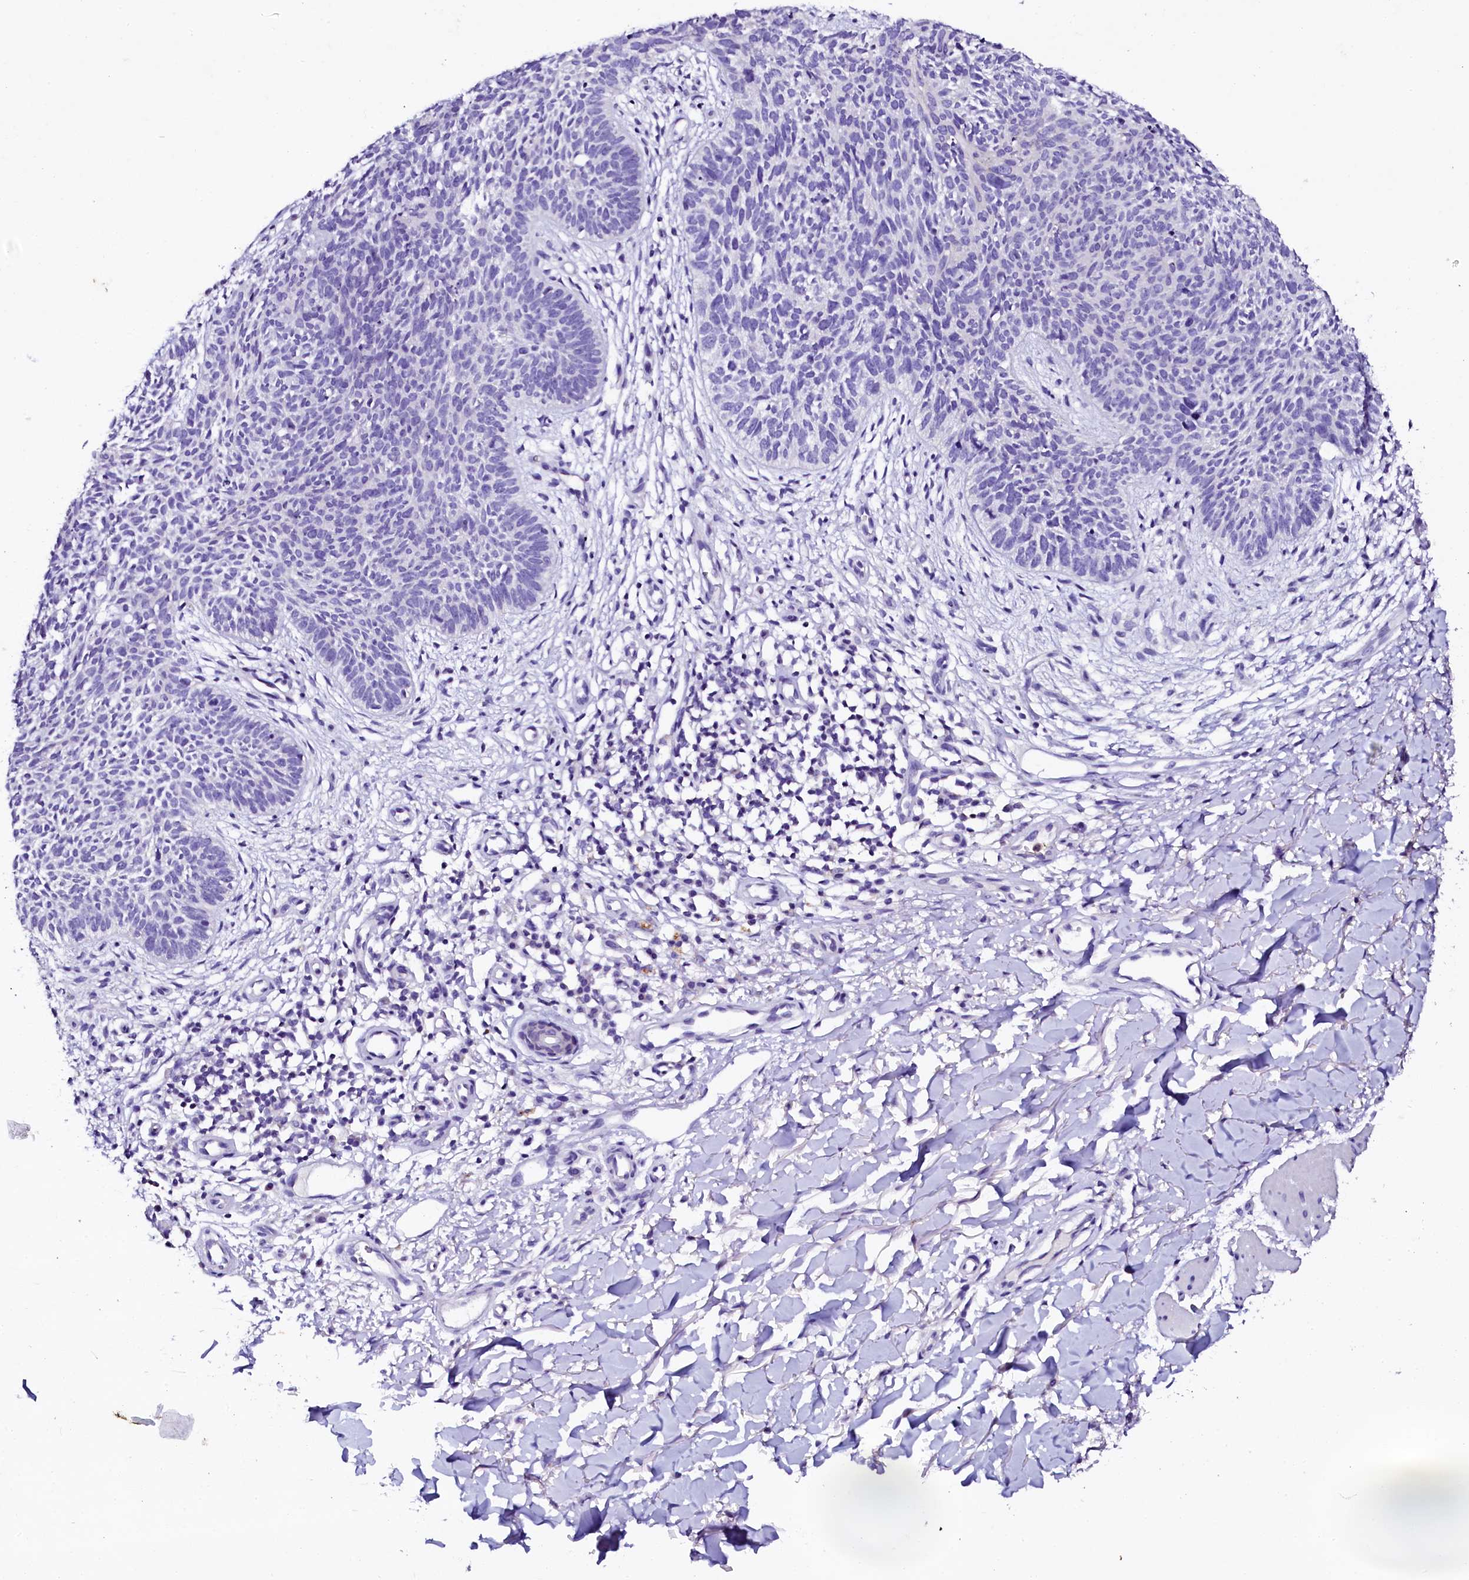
{"staining": {"intensity": "negative", "quantity": "none", "location": "none"}, "tissue": "skin cancer", "cell_type": "Tumor cells", "image_type": "cancer", "snomed": [{"axis": "morphology", "description": "Basal cell carcinoma"}, {"axis": "topography", "description": "Skin"}], "caption": "IHC photomicrograph of human basal cell carcinoma (skin) stained for a protein (brown), which reveals no expression in tumor cells. (Brightfield microscopy of DAB immunohistochemistry at high magnification).", "gene": "NAA16", "patient": {"sex": "female", "age": 66}}